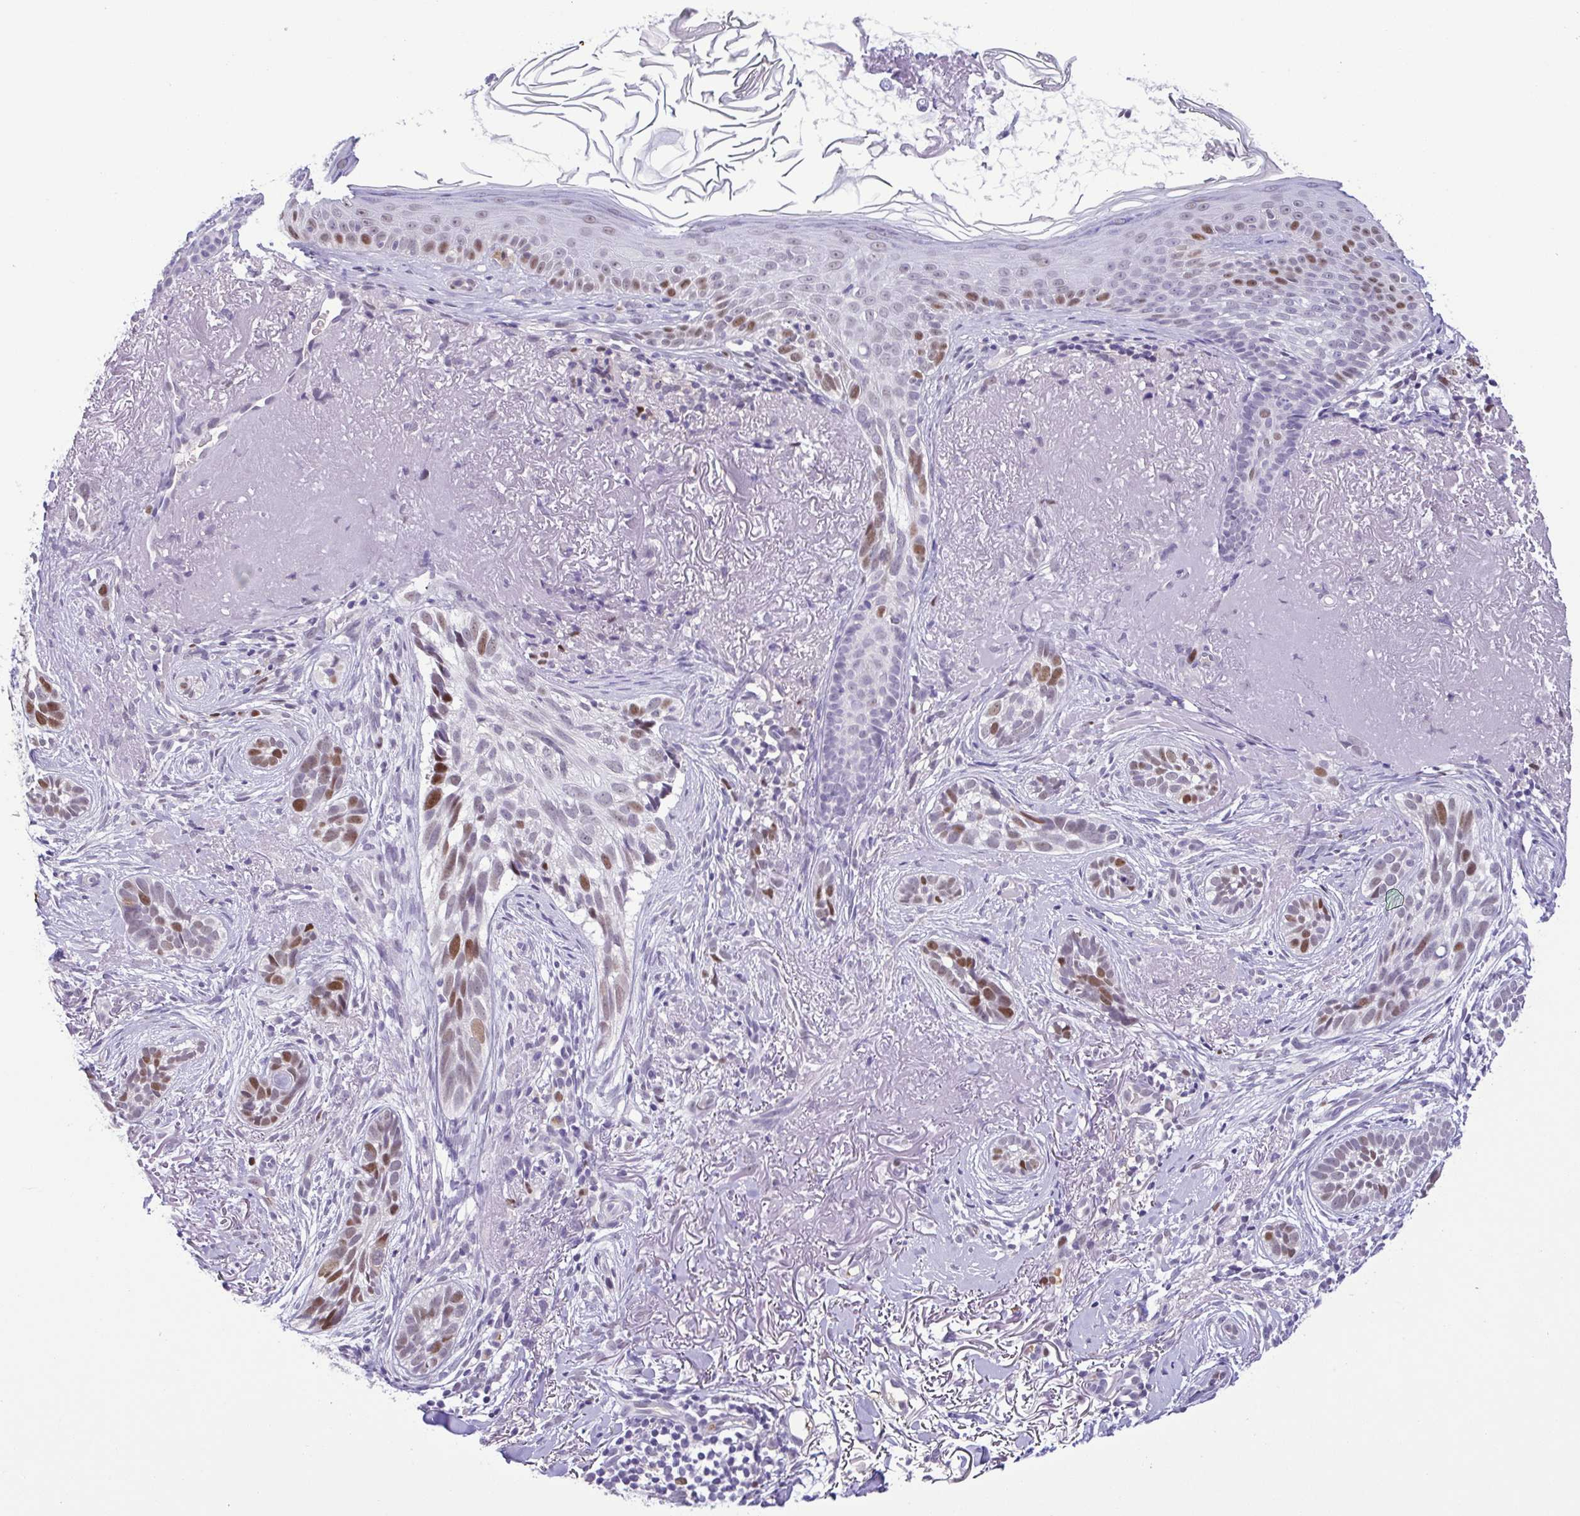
{"staining": {"intensity": "moderate", "quantity": "<25%", "location": "nuclear"}, "tissue": "skin cancer", "cell_type": "Tumor cells", "image_type": "cancer", "snomed": [{"axis": "morphology", "description": "Basal cell carcinoma"}, {"axis": "morphology", "description": "BCC, high aggressive"}, {"axis": "topography", "description": "Skin"}], "caption": "The micrograph reveals immunohistochemical staining of skin cancer. There is moderate nuclear expression is identified in about <25% of tumor cells. The staining was performed using DAB (3,3'-diaminobenzidine), with brown indicating positive protein expression. Nuclei are stained blue with hematoxylin.", "gene": "TIPIN", "patient": {"sex": "female", "age": 86}}